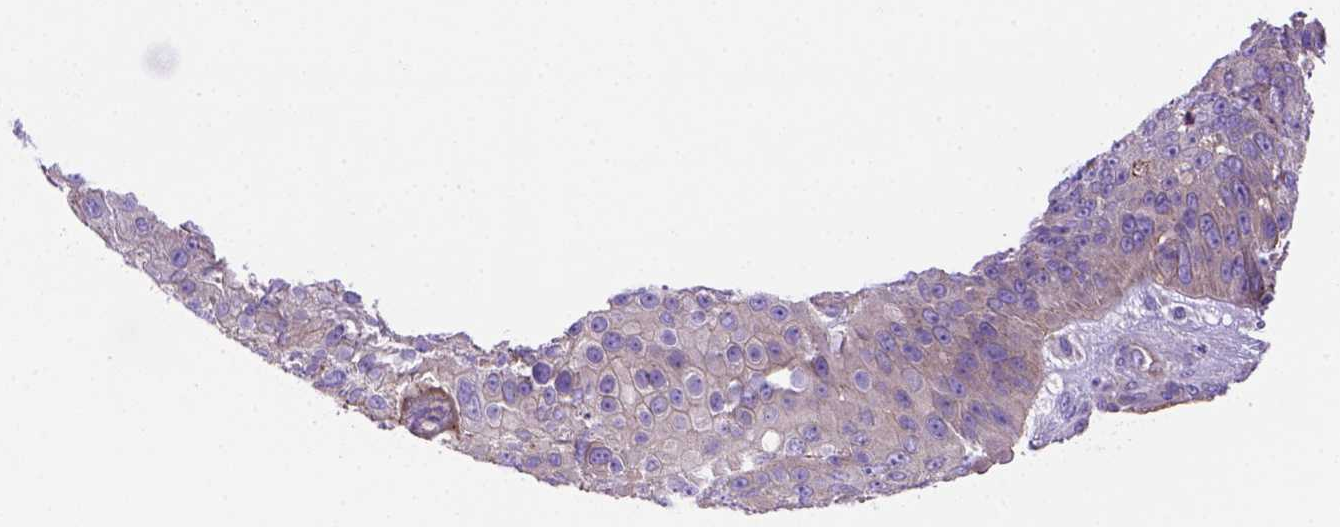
{"staining": {"intensity": "moderate", "quantity": ">75%", "location": "cytoplasmic/membranous"}, "tissue": "skin cancer", "cell_type": "Tumor cells", "image_type": "cancer", "snomed": [{"axis": "morphology", "description": "Squamous cell carcinoma, NOS"}, {"axis": "topography", "description": "Skin"}], "caption": "Immunohistochemical staining of human skin squamous cell carcinoma shows medium levels of moderate cytoplasmic/membranous protein expression in approximately >75% of tumor cells. (DAB = brown stain, brightfield microscopy at high magnification).", "gene": "PEX12", "patient": {"sex": "male", "age": 71}}